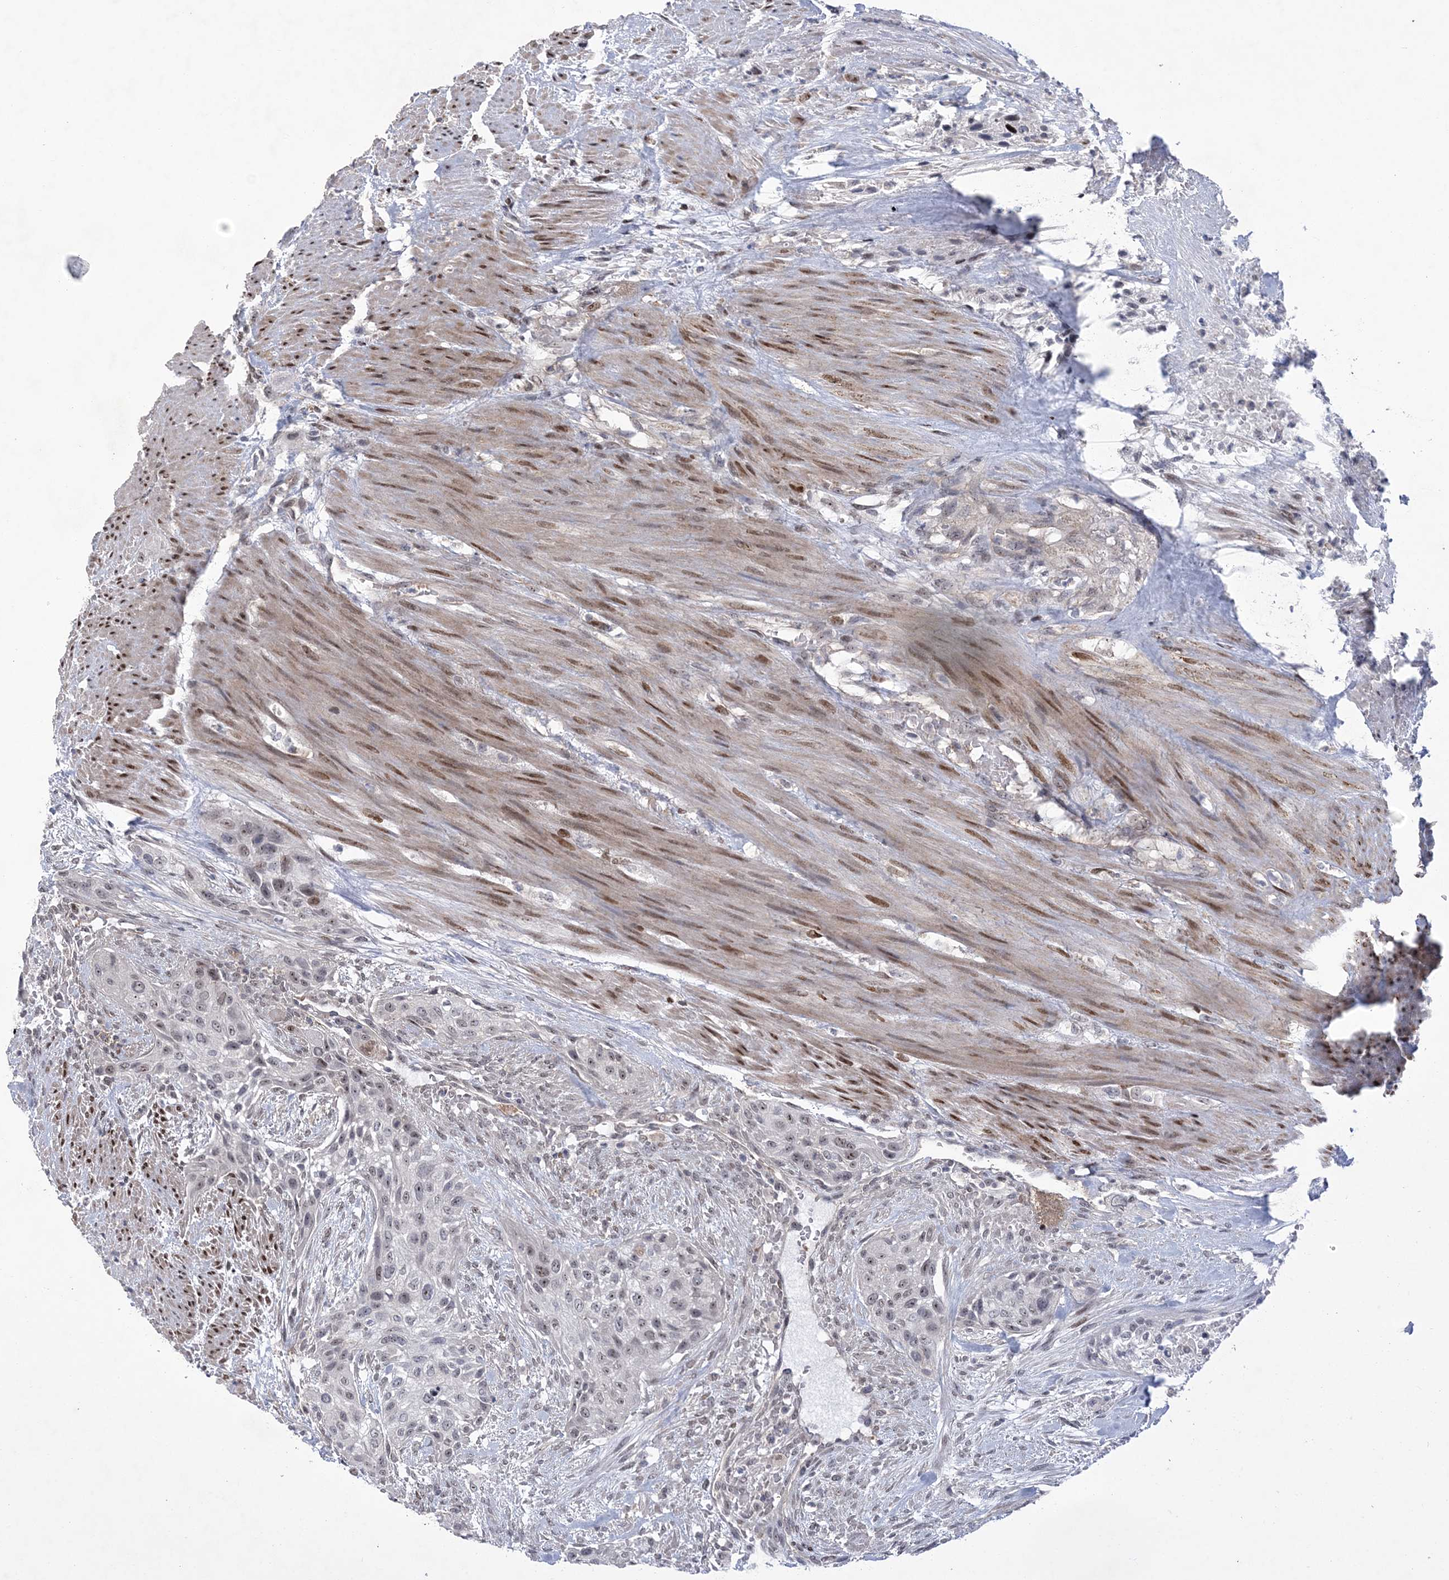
{"staining": {"intensity": "weak", "quantity": "<25%", "location": "nuclear"}, "tissue": "urothelial cancer", "cell_type": "Tumor cells", "image_type": "cancer", "snomed": [{"axis": "morphology", "description": "Urothelial carcinoma, High grade"}, {"axis": "topography", "description": "Urinary bladder"}], "caption": "This is an IHC image of human urothelial cancer. There is no expression in tumor cells.", "gene": "HOMEZ", "patient": {"sex": "male", "age": 35}}